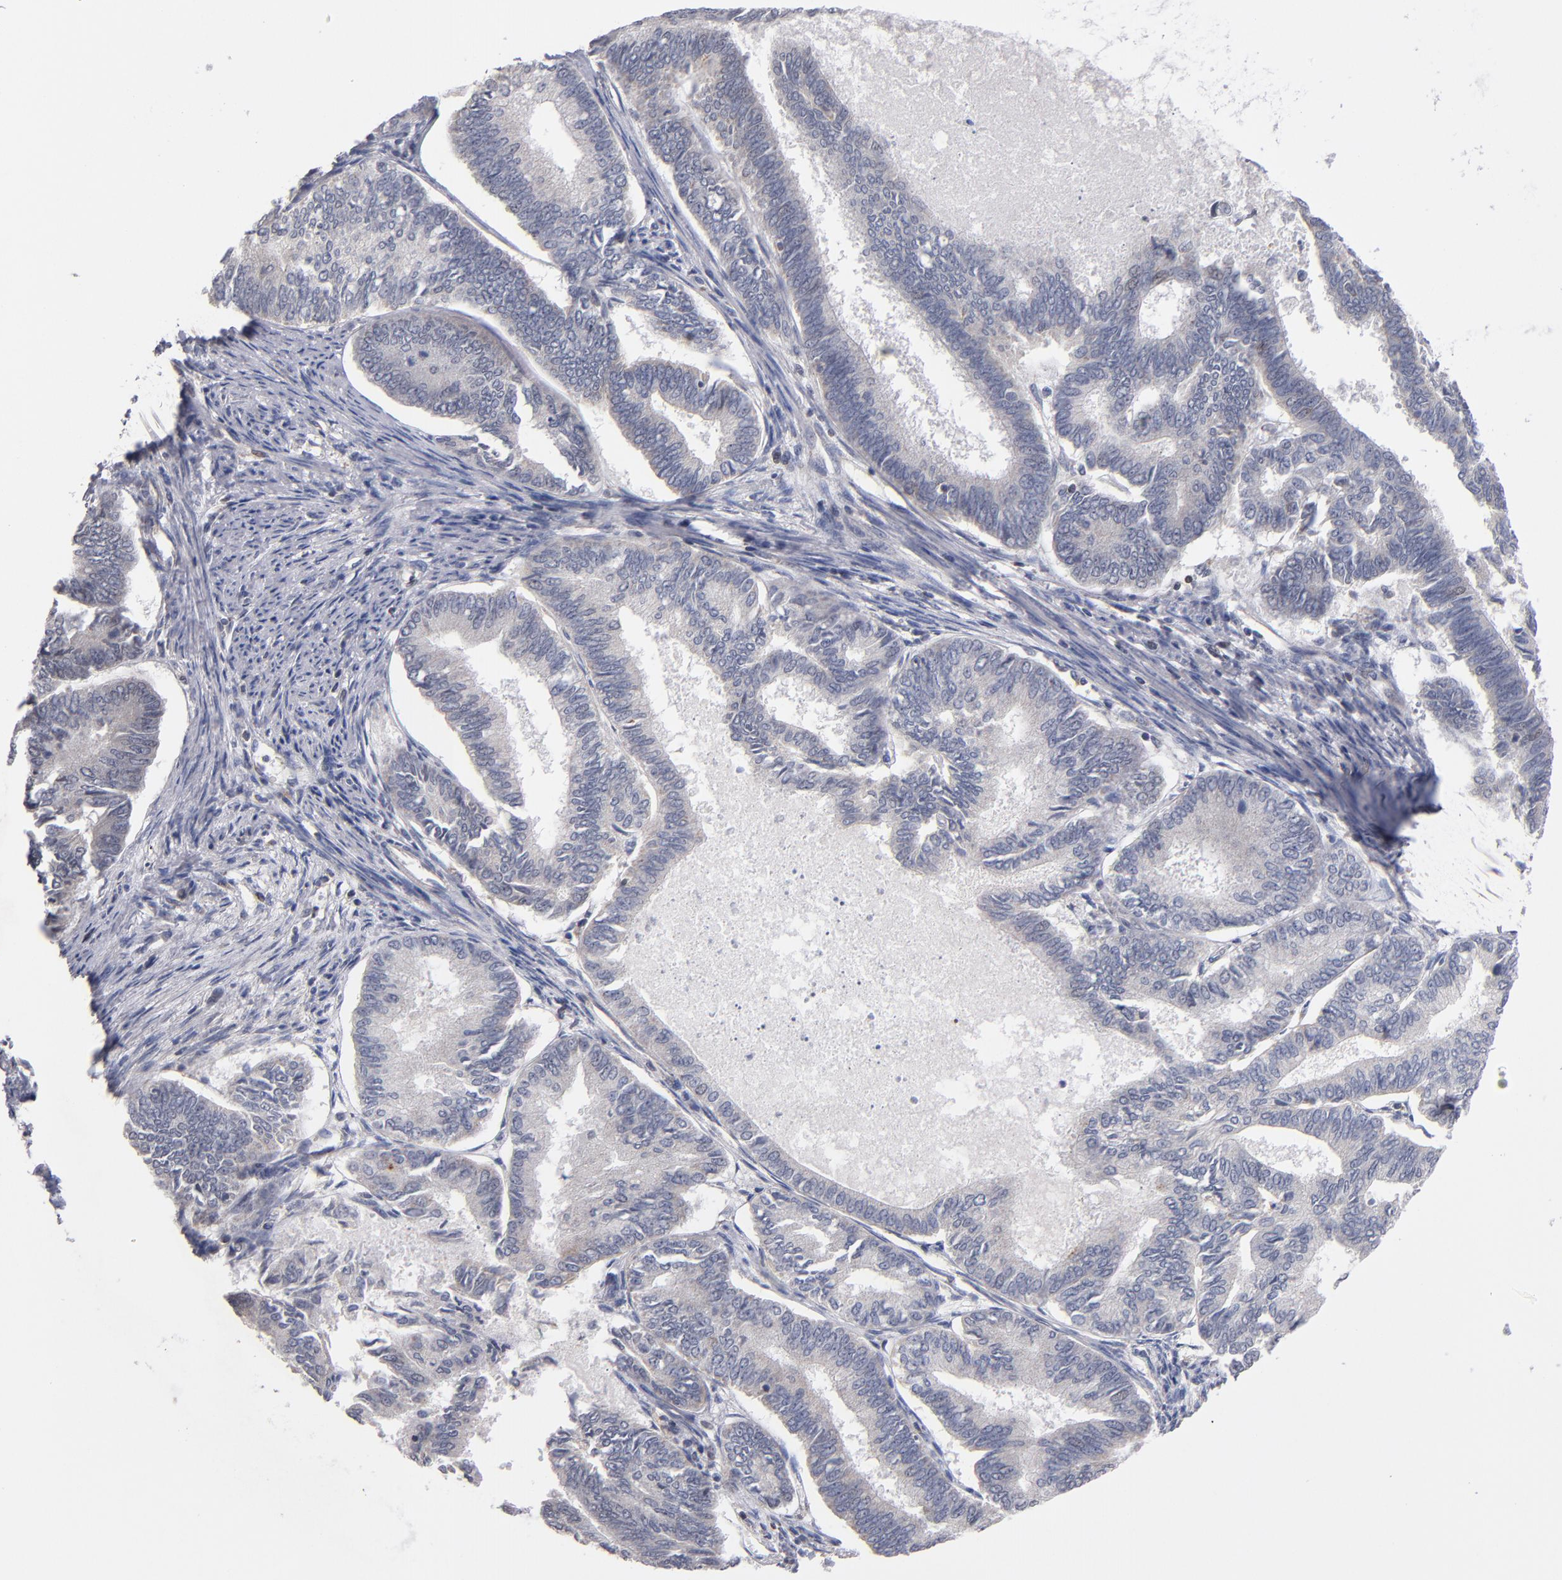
{"staining": {"intensity": "negative", "quantity": "none", "location": "none"}, "tissue": "endometrial cancer", "cell_type": "Tumor cells", "image_type": "cancer", "snomed": [{"axis": "morphology", "description": "Adenocarcinoma, NOS"}, {"axis": "topography", "description": "Endometrium"}], "caption": "IHC histopathology image of human endometrial cancer stained for a protein (brown), which exhibits no positivity in tumor cells.", "gene": "ODF2", "patient": {"sex": "female", "age": 86}}